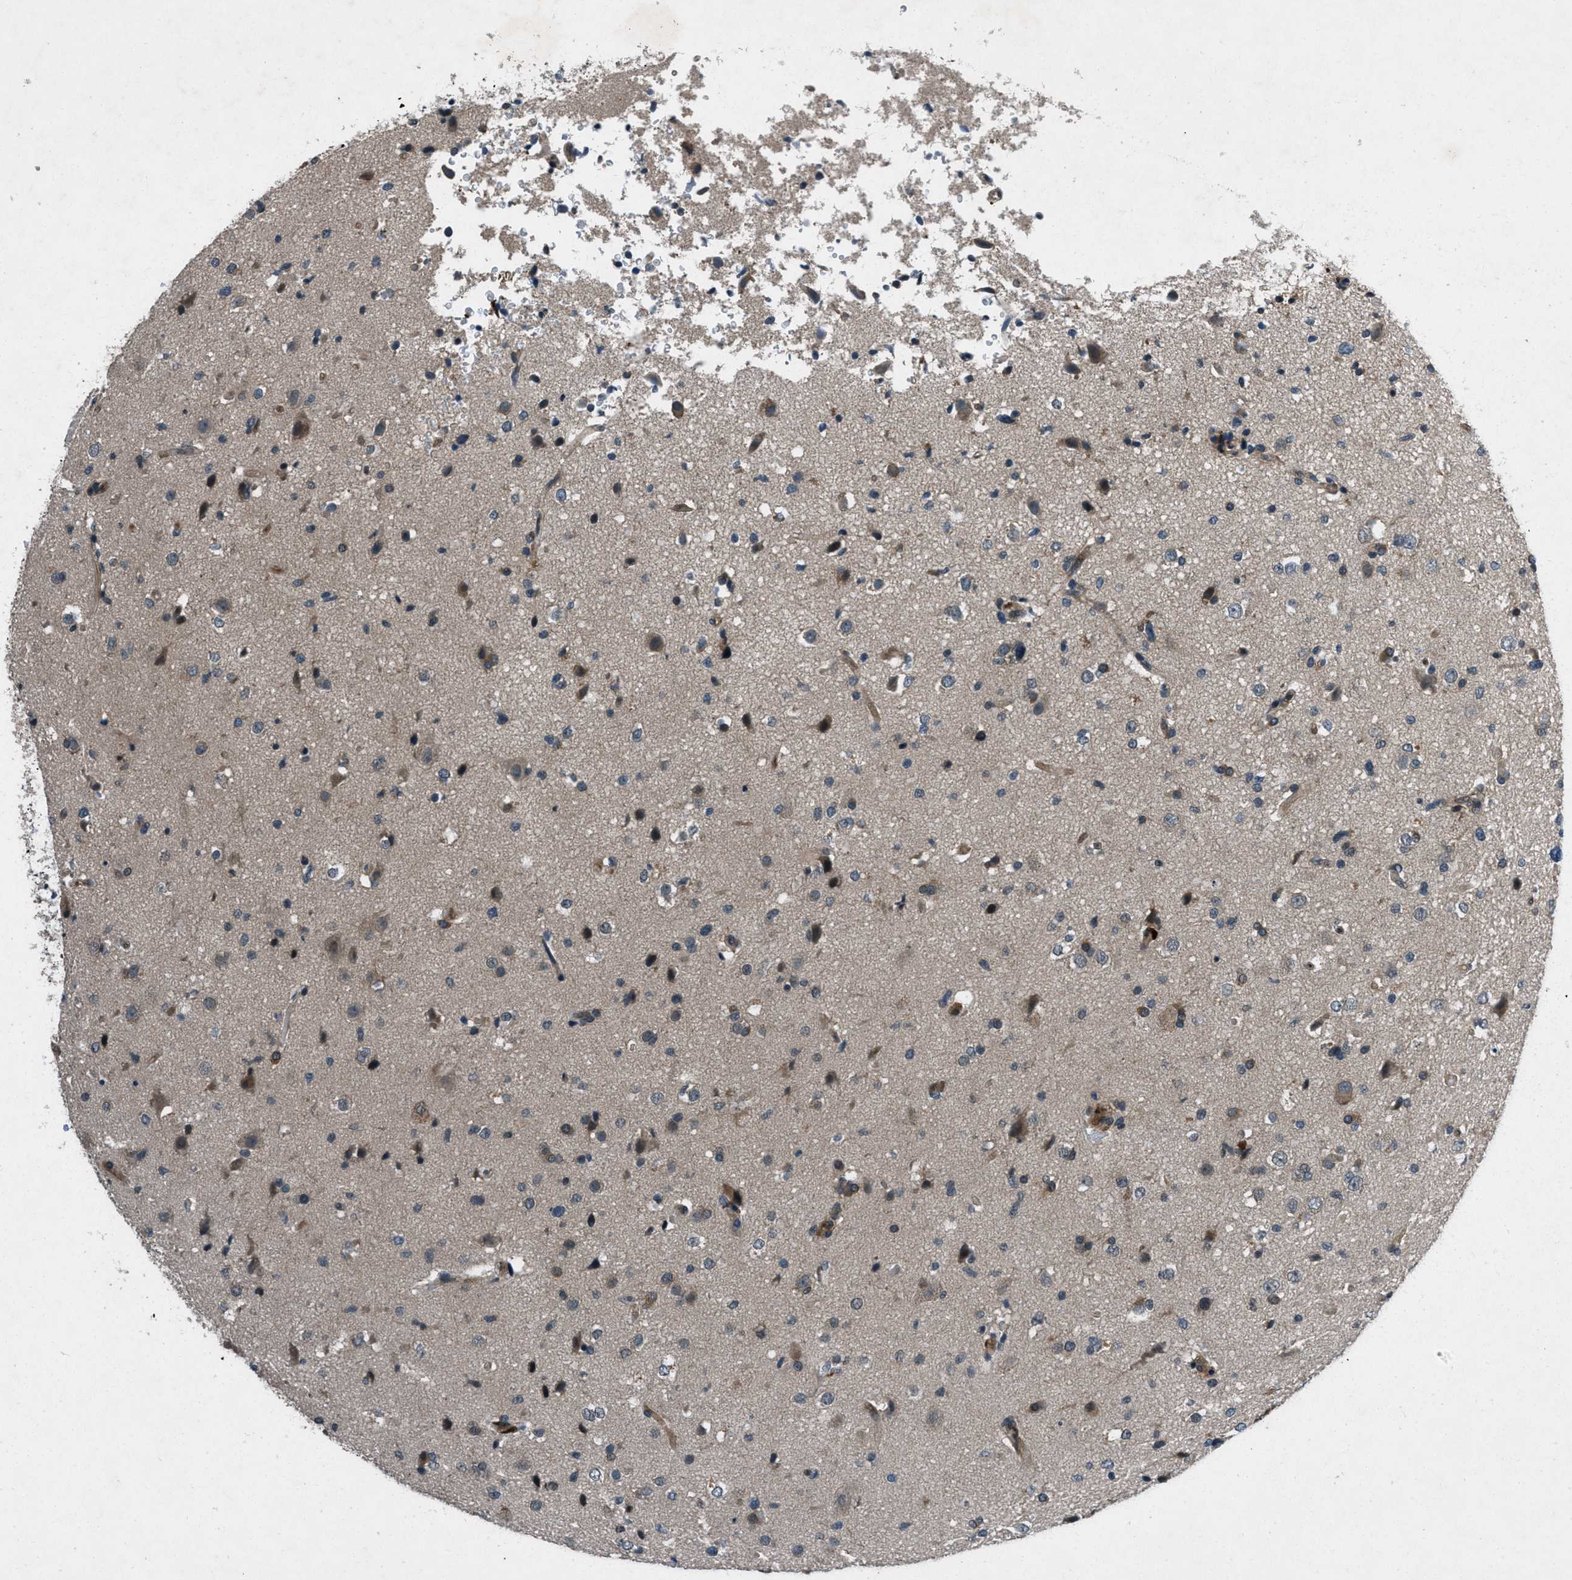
{"staining": {"intensity": "moderate", "quantity": "<25%", "location": "cytoplasmic/membranous"}, "tissue": "glioma", "cell_type": "Tumor cells", "image_type": "cancer", "snomed": [{"axis": "morphology", "description": "Glioma, malignant, High grade"}, {"axis": "topography", "description": "Brain"}], "caption": "Immunohistochemistry (IHC) image of neoplastic tissue: malignant glioma (high-grade) stained using immunohistochemistry (IHC) demonstrates low levels of moderate protein expression localized specifically in the cytoplasmic/membranous of tumor cells, appearing as a cytoplasmic/membranous brown color.", "gene": "EPSTI1", "patient": {"sex": "male", "age": 33}}